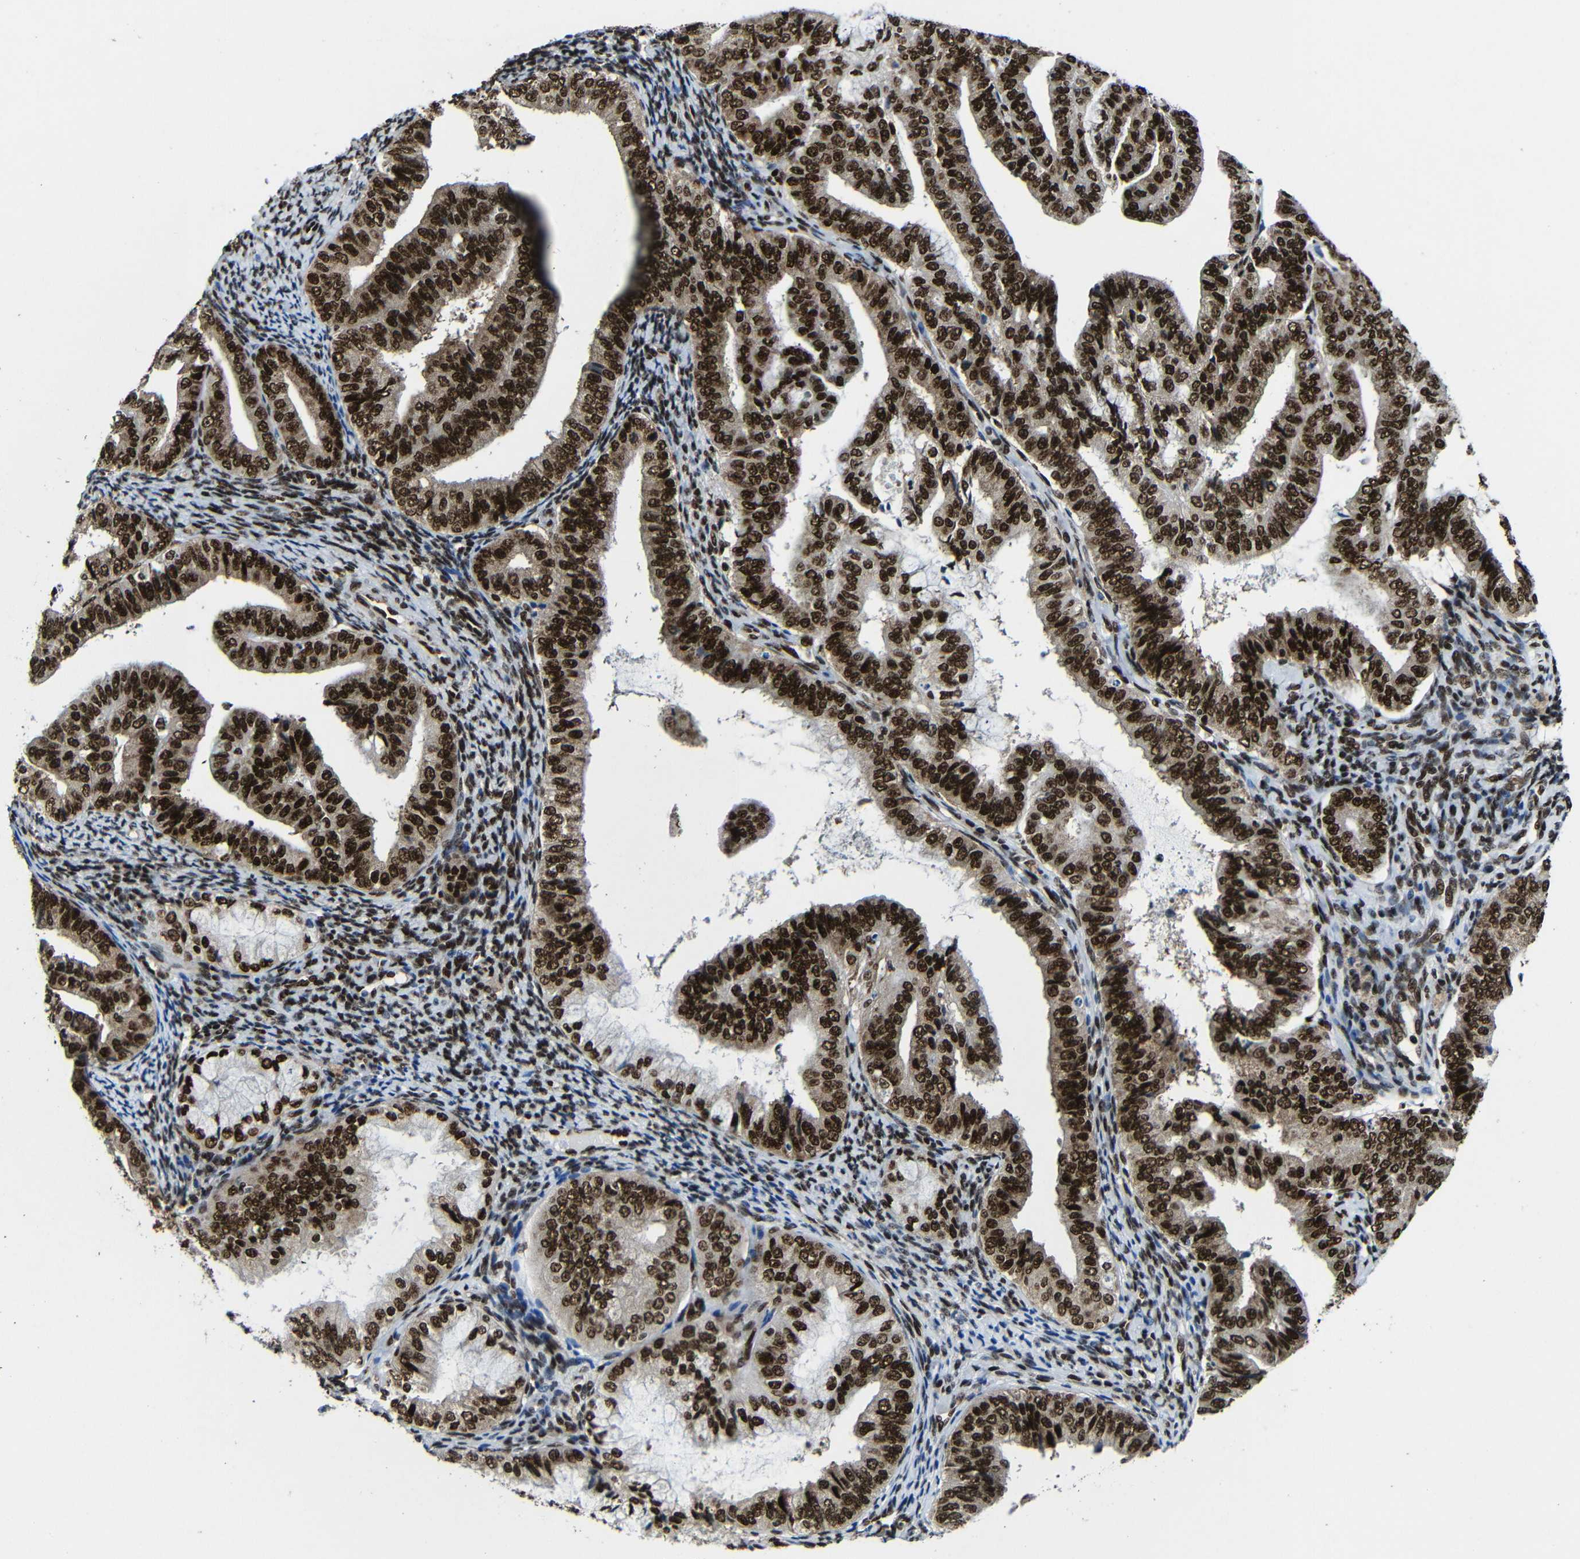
{"staining": {"intensity": "strong", "quantity": ">75%", "location": "nuclear"}, "tissue": "endometrial cancer", "cell_type": "Tumor cells", "image_type": "cancer", "snomed": [{"axis": "morphology", "description": "Adenocarcinoma, NOS"}, {"axis": "topography", "description": "Endometrium"}], "caption": "Protein expression by immunohistochemistry displays strong nuclear positivity in approximately >75% of tumor cells in adenocarcinoma (endometrial).", "gene": "PTBP1", "patient": {"sex": "female", "age": 63}}